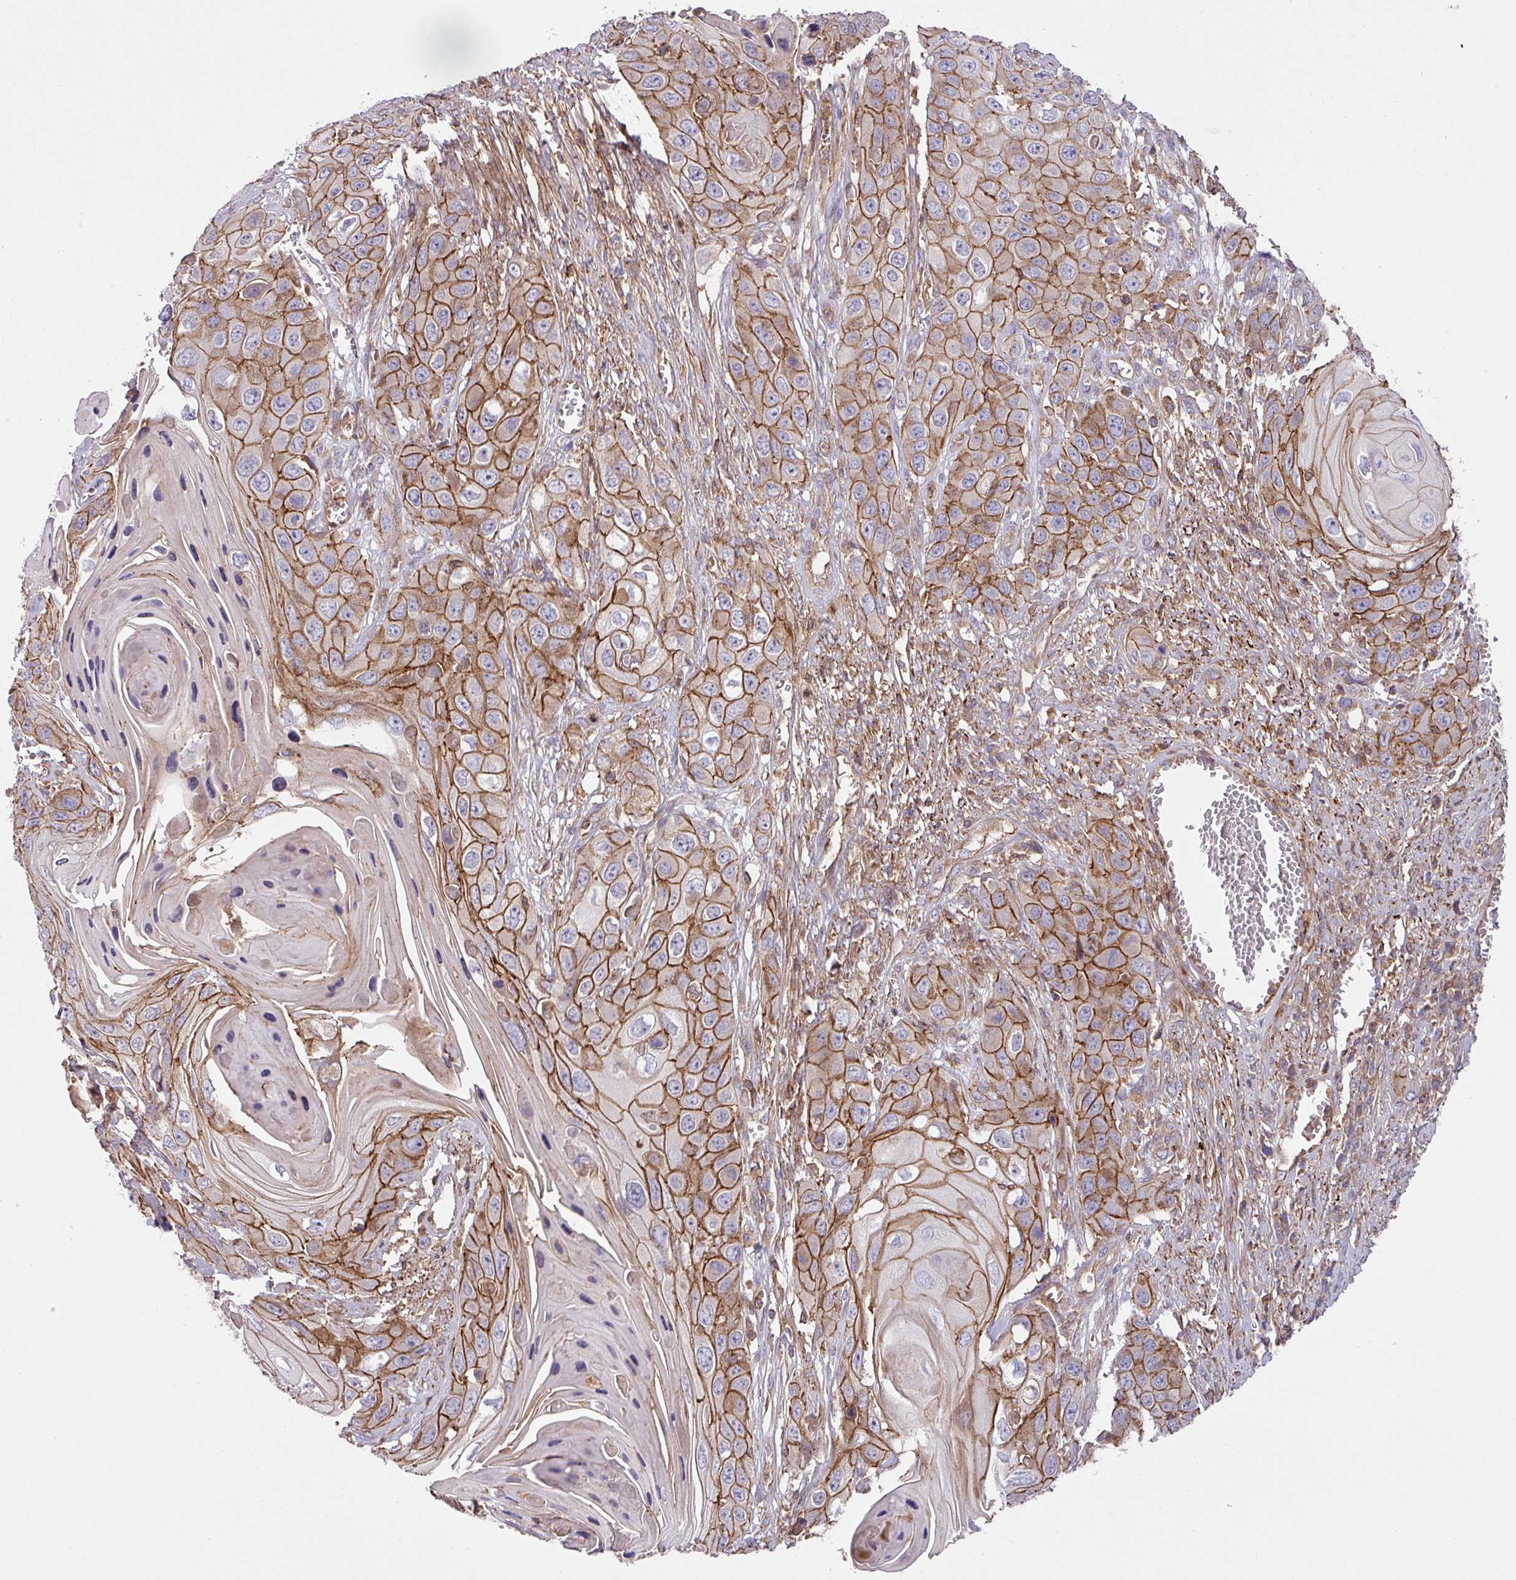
{"staining": {"intensity": "moderate", "quantity": ">75%", "location": "cytoplasmic/membranous"}, "tissue": "skin cancer", "cell_type": "Tumor cells", "image_type": "cancer", "snomed": [{"axis": "morphology", "description": "Squamous cell carcinoma, NOS"}, {"axis": "topography", "description": "Skin"}], "caption": "Human squamous cell carcinoma (skin) stained with a protein marker displays moderate staining in tumor cells.", "gene": "RIC1", "patient": {"sex": "male", "age": 55}}